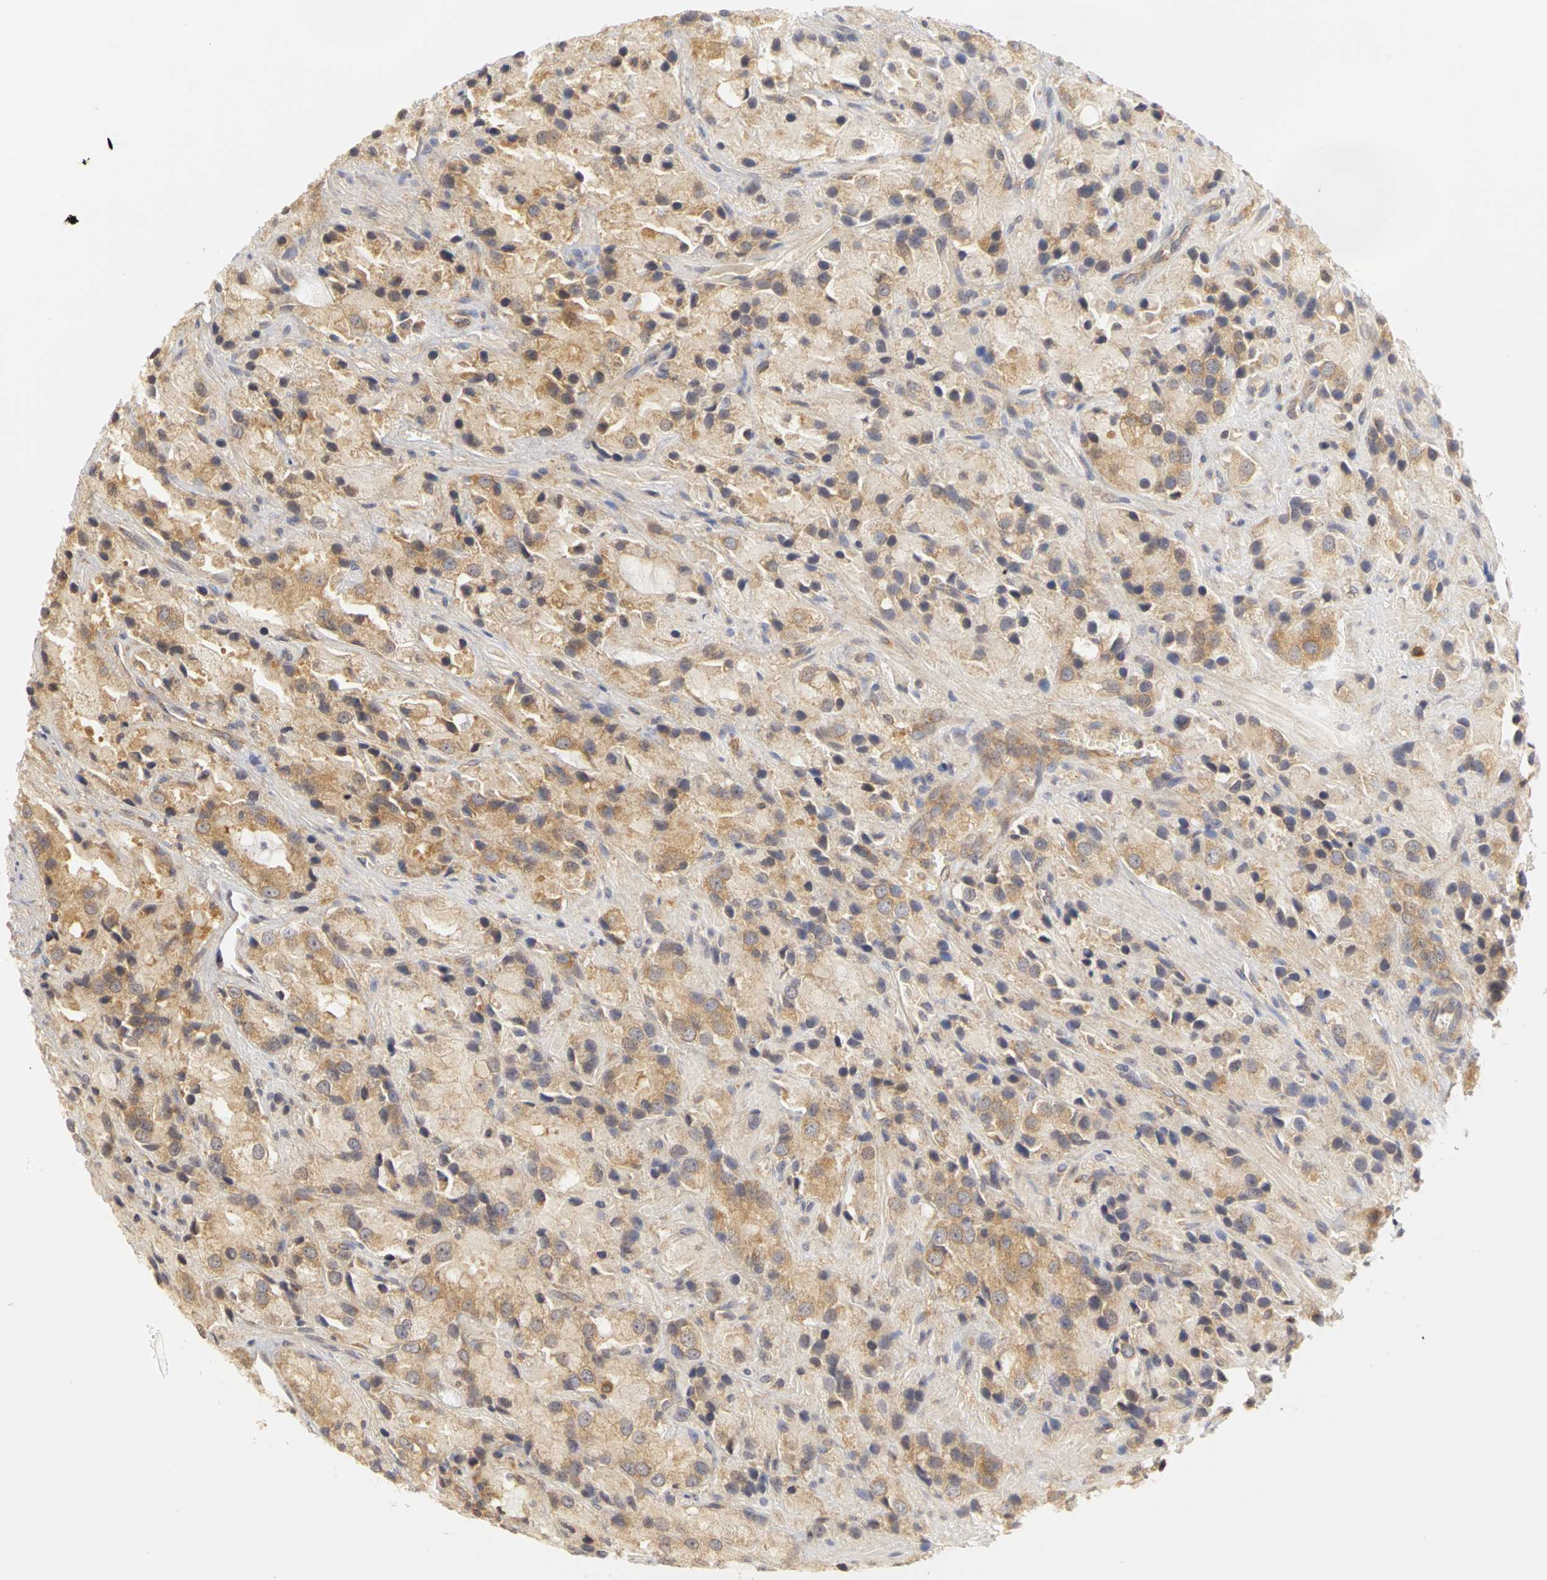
{"staining": {"intensity": "weak", "quantity": ">75%", "location": "cytoplasmic/membranous"}, "tissue": "prostate cancer", "cell_type": "Tumor cells", "image_type": "cancer", "snomed": [{"axis": "morphology", "description": "Adenocarcinoma, High grade"}, {"axis": "topography", "description": "Prostate"}], "caption": "Prostate adenocarcinoma (high-grade) stained with a protein marker displays weak staining in tumor cells.", "gene": "IRAK1", "patient": {"sex": "male", "age": 70}}